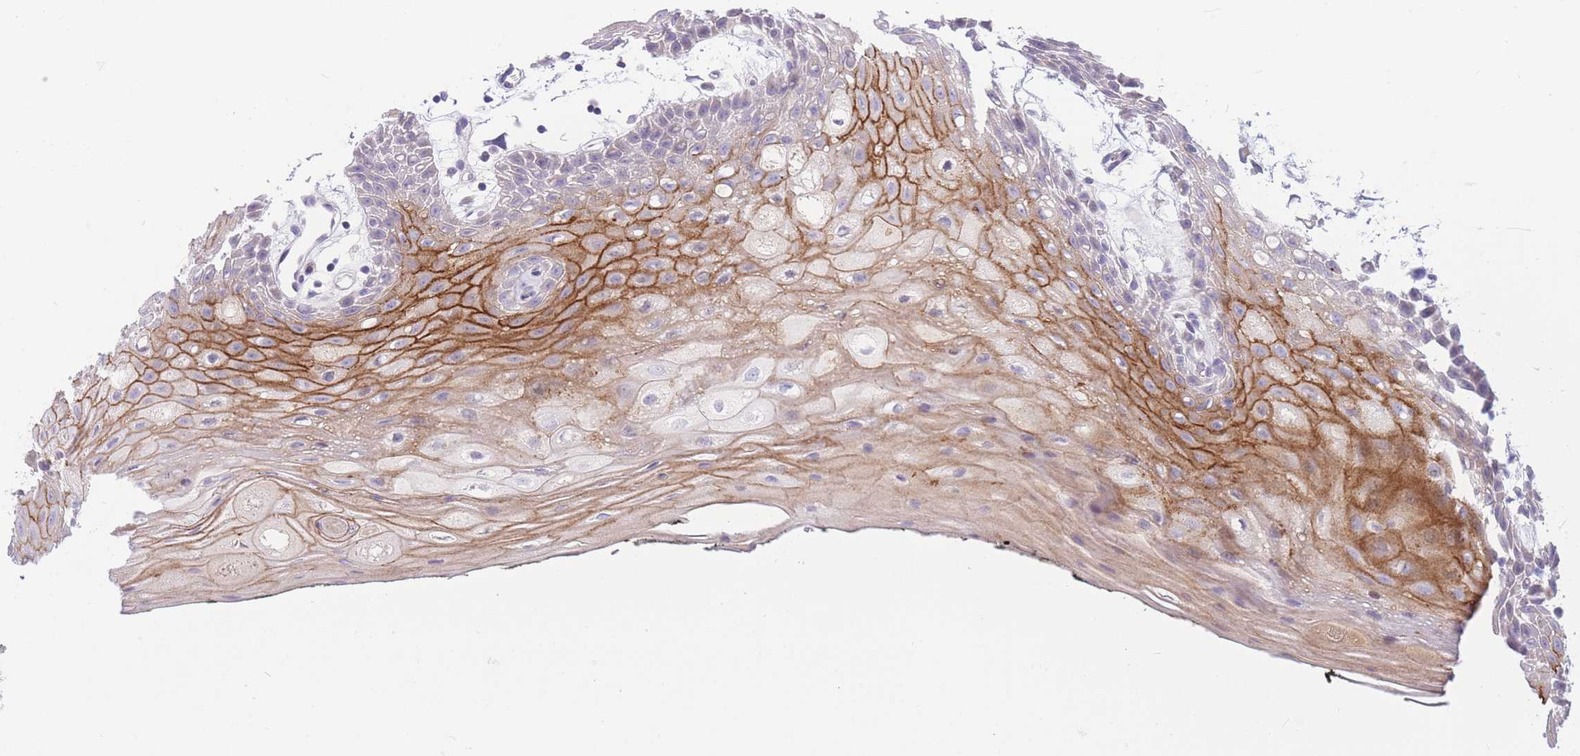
{"staining": {"intensity": "moderate", "quantity": "25%-75%", "location": "cytoplasmic/membranous"}, "tissue": "oral mucosa", "cell_type": "Squamous epithelial cells", "image_type": "normal", "snomed": [{"axis": "morphology", "description": "Normal tissue, NOS"}, {"axis": "topography", "description": "Oral tissue"}, {"axis": "topography", "description": "Tounge, NOS"}], "caption": "Protein analysis of normal oral mucosa displays moderate cytoplasmic/membranous staining in about 25%-75% of squamous epithelial cells.", "gene": "SHCBP1", "patient": {"sex": "female", "age": 59}}